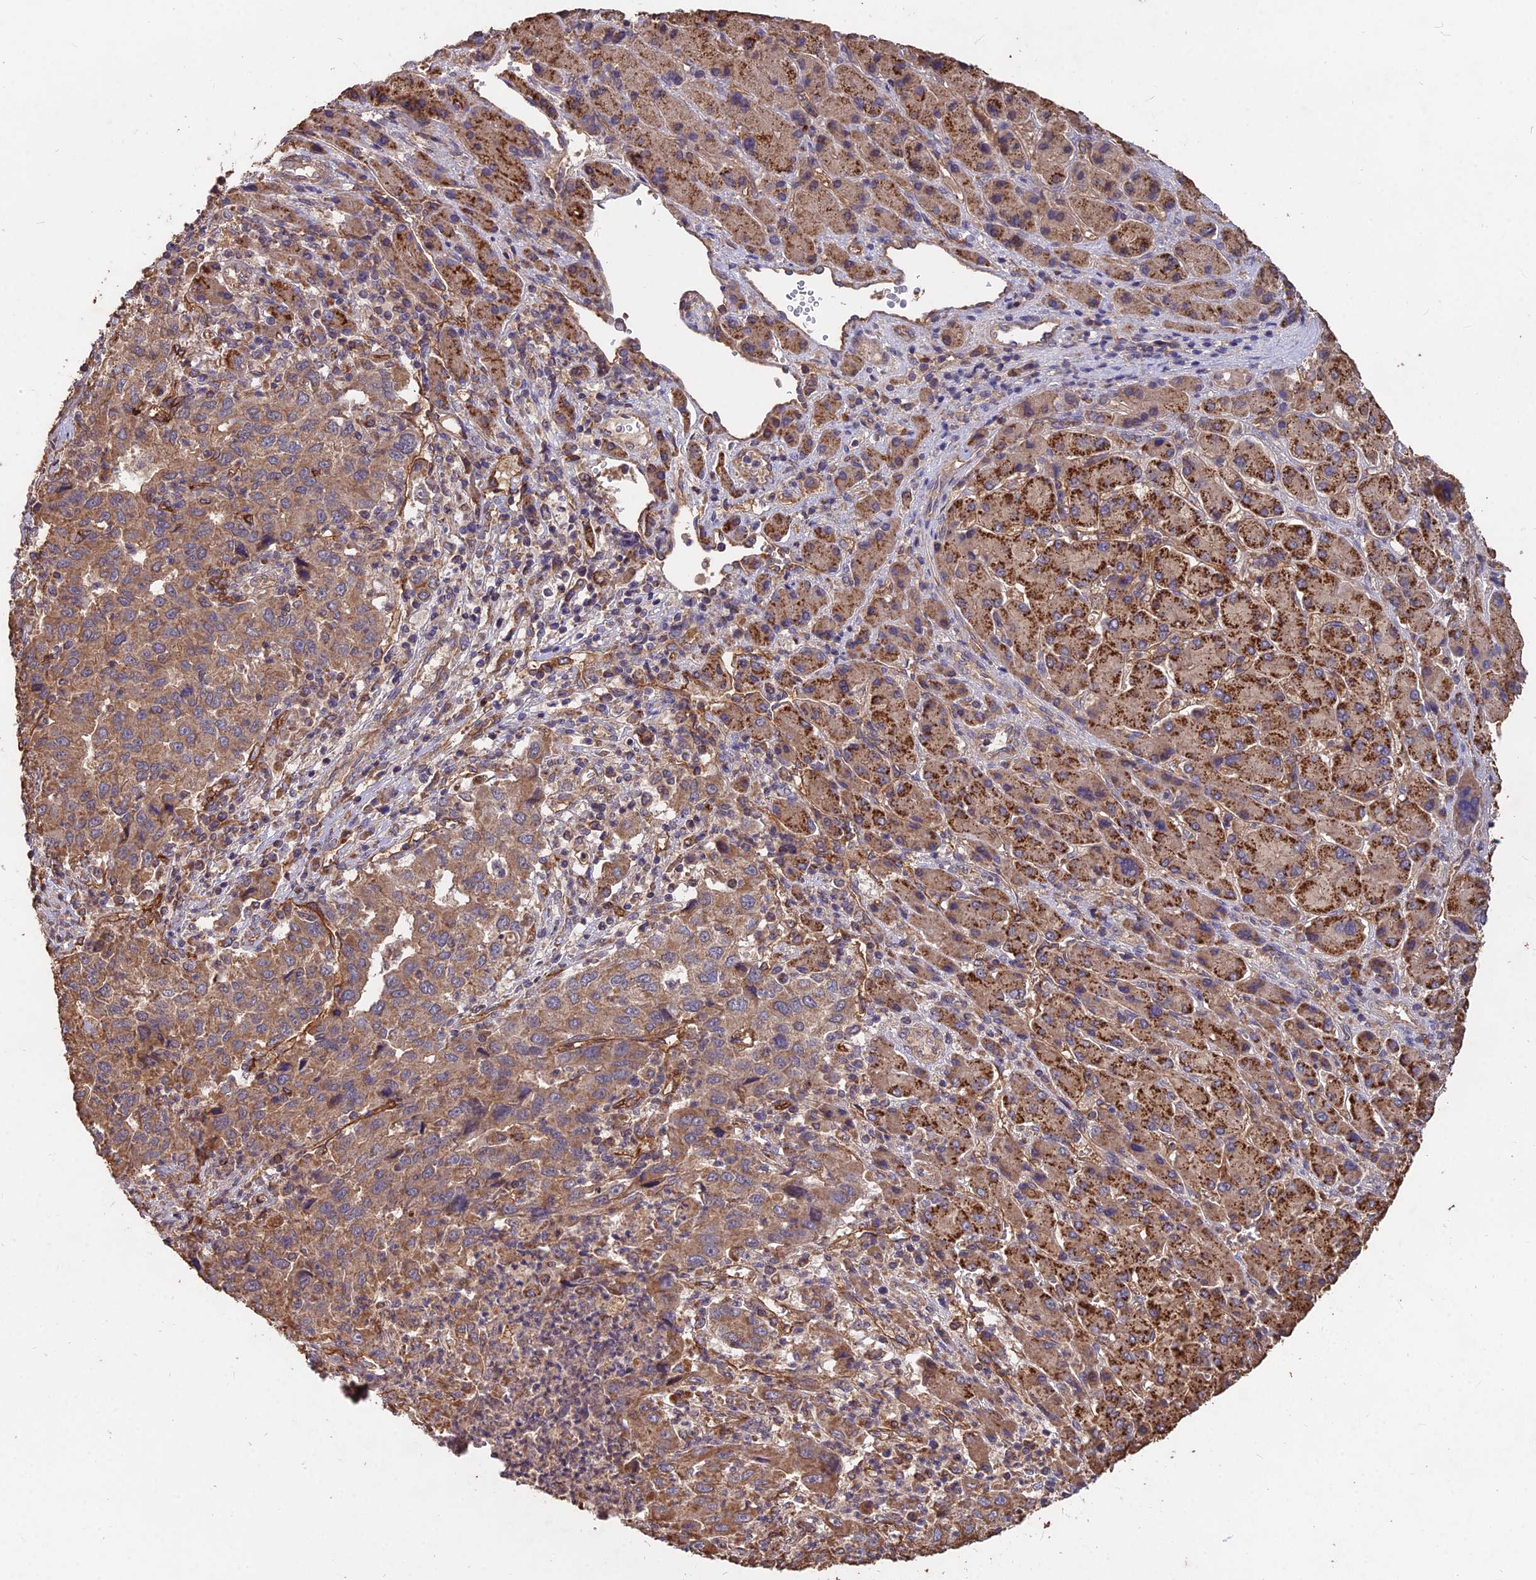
{"staining": {"intensity": "moderate", "quantity": ">75%", "location": "cytoplasmic/membranous"}, "tissue": "liver cancer", "cell_type": "Tumor cells", "image_type": "cancer", "snomed": [{"axis": "morphology", "description": "Carcinoma, Hepatocellular, NOS"}, {"axis": "topography", "description": "Liver"}], "caption": "Liver cancer was stained to show a protein in brown. There is medium levels of moderate cytoplasmic/membranous expression in approximately >75% of tumor cells.", "gene": "CEMIP2", "patient": {"sex": "male", "age": 63}}